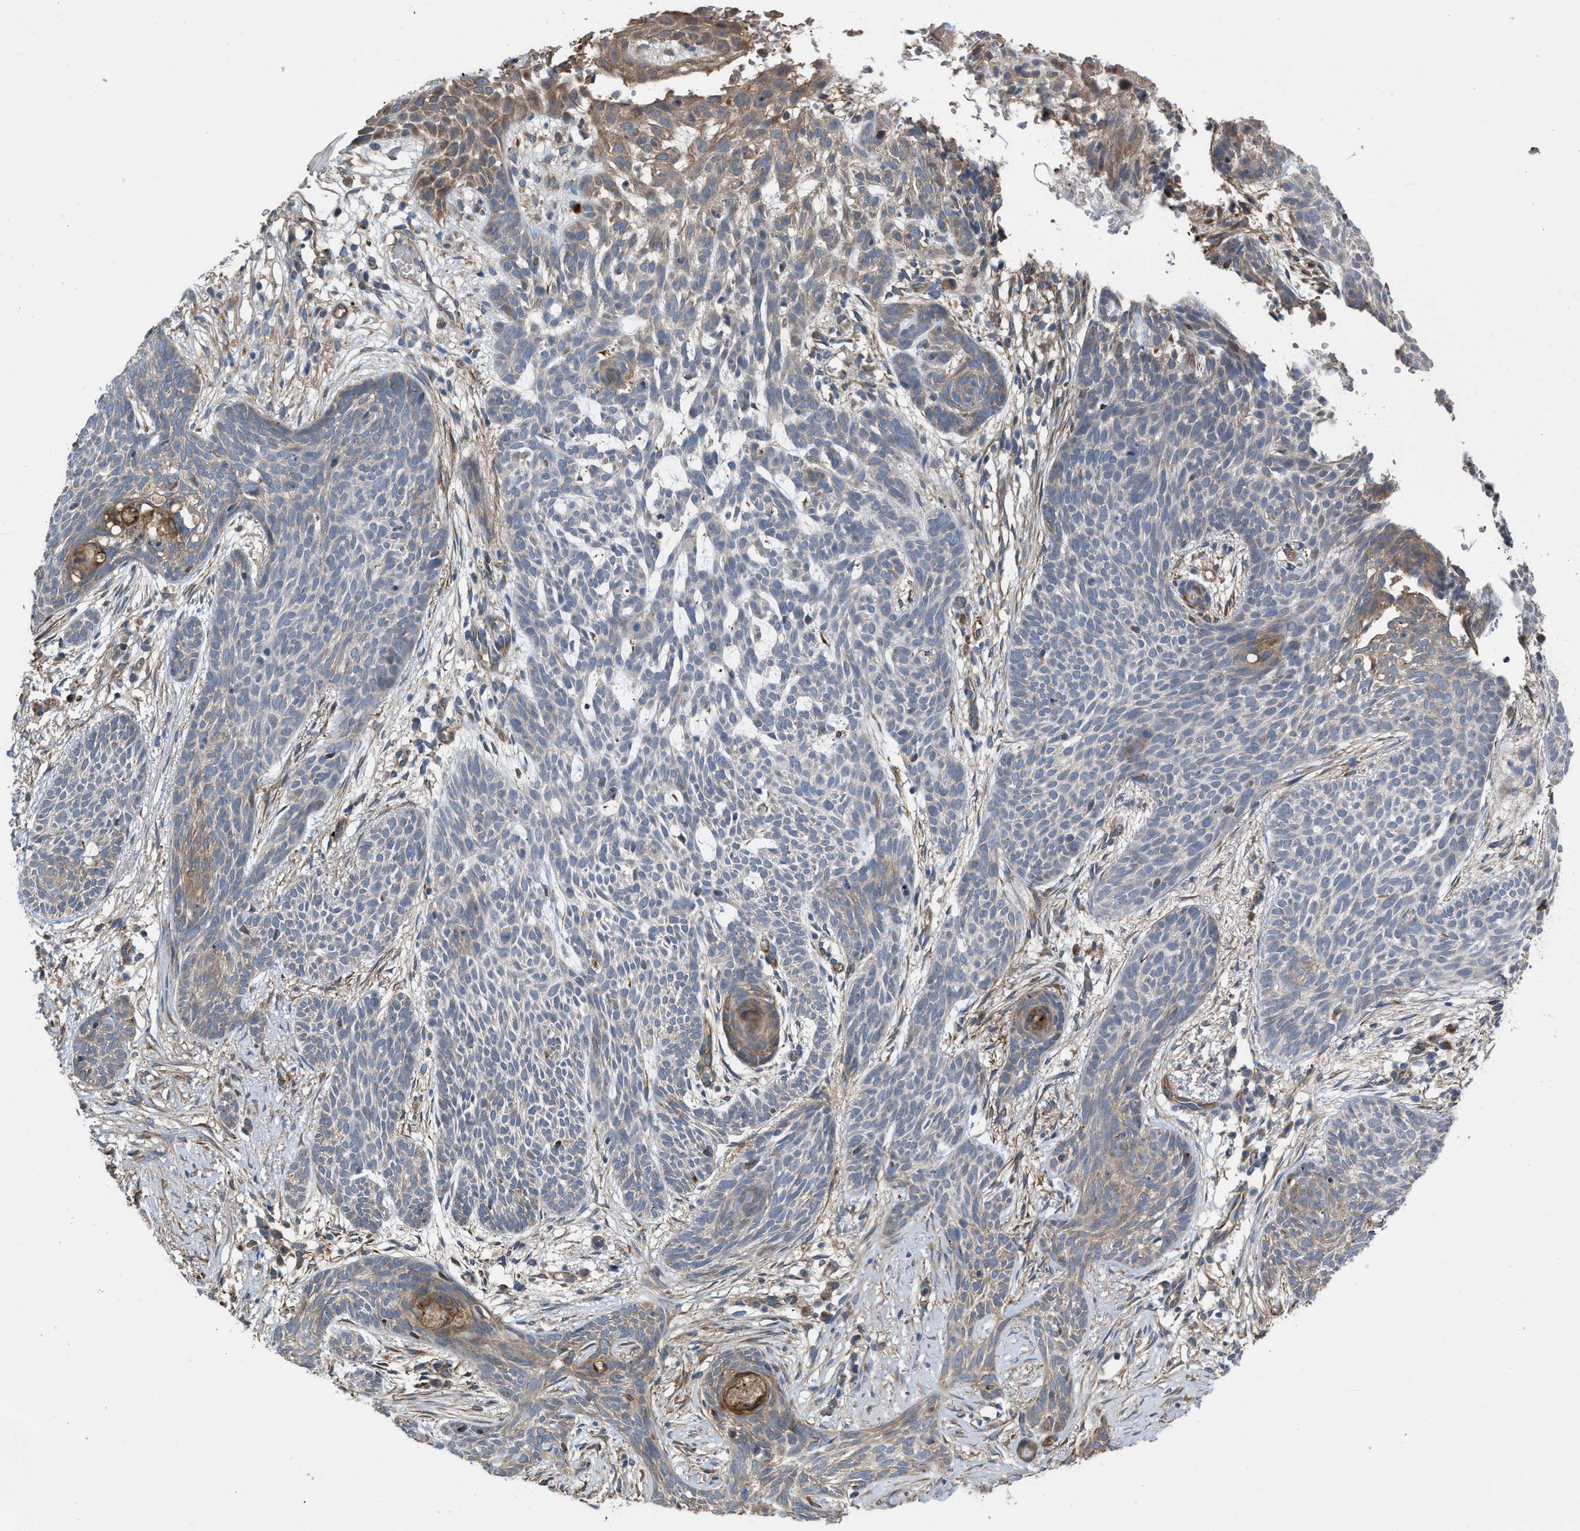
{"staining": {"intensity": "weak", "quantity": "25%-75%", "location": "cytoplasmic/membranous"}, "tissue": "skin cancer", "cell_type": "Tumor cells", "image_type": "cancer", "snomed": [{"axis": "morphology", "description": "Basal cell carcinoma"}, {"axis": "topography", "description": "Skin"}], "caption": "There is low levels of weak cytoplasmic/membranous positivity in tumor cells of skin cancer, as demonstrated by immunohistochemical staining (brown color).", "gene": "SLC4A11", "patient": {"sex": "female", "age": 59}}